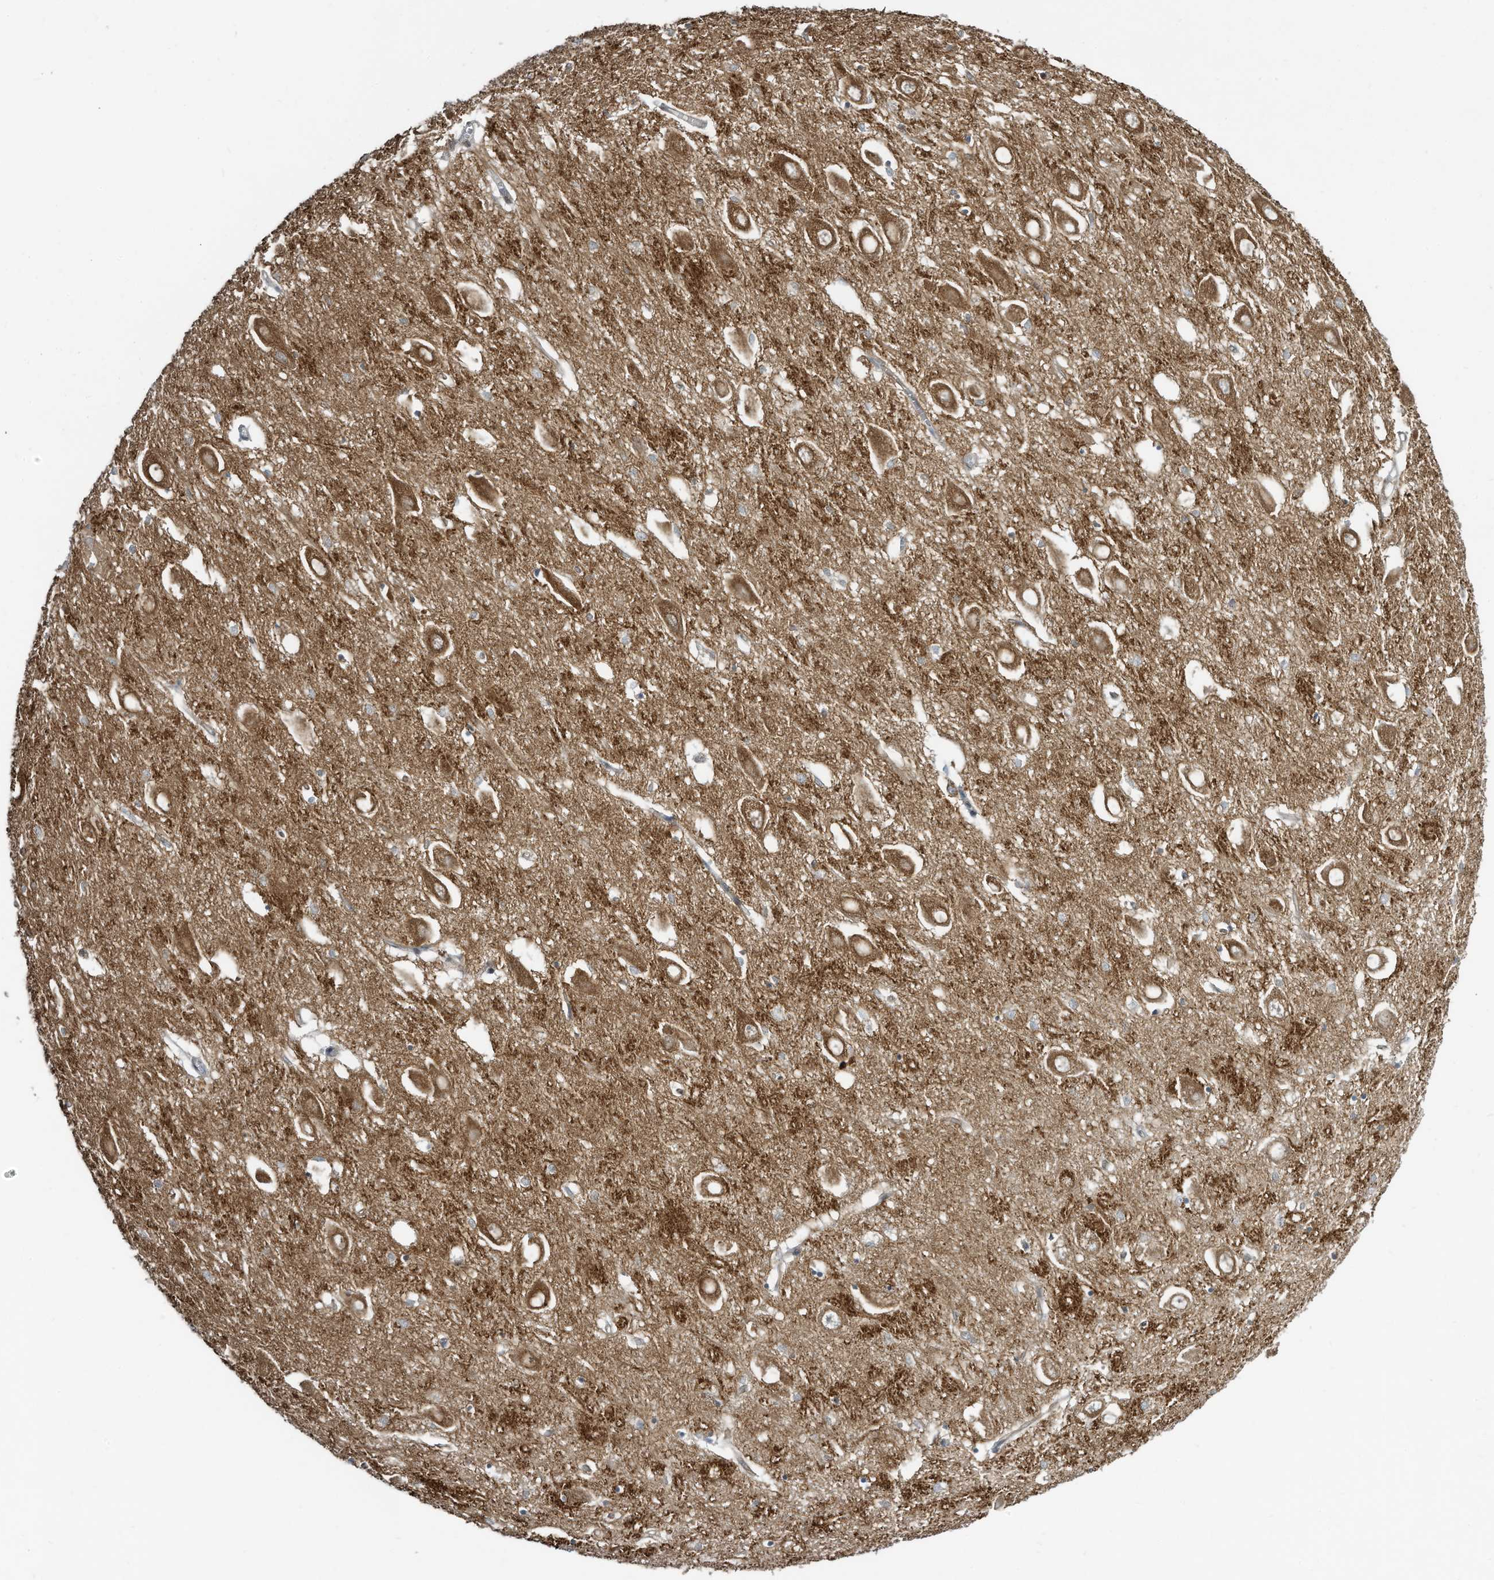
{"staining": {"intensity": "weak", "quantity": "<25%", "location": "cytoplasmic/membranous"}, "tissue": "hippocampus", "cell_type": "Glial cells", "image_type": "normal", "snomed": [{"axis": "morphology", "description": "Normal tissue, NOS"}, {"axis": "topography", "description": "Hippocampus"}], "caption": "Immunohistochemical staining of unremarkable human hippocampus exhibits no significant expression in glial cells. The staining was performed using DAB (3,3'-diaminobenzidine) to visualize the protein expression in brown, while the nuclei were stained in blue with hematoxylin (Magnification: 20x).", "gene": "DZIP3", "patient": {"sex": "female", "age": 64}}